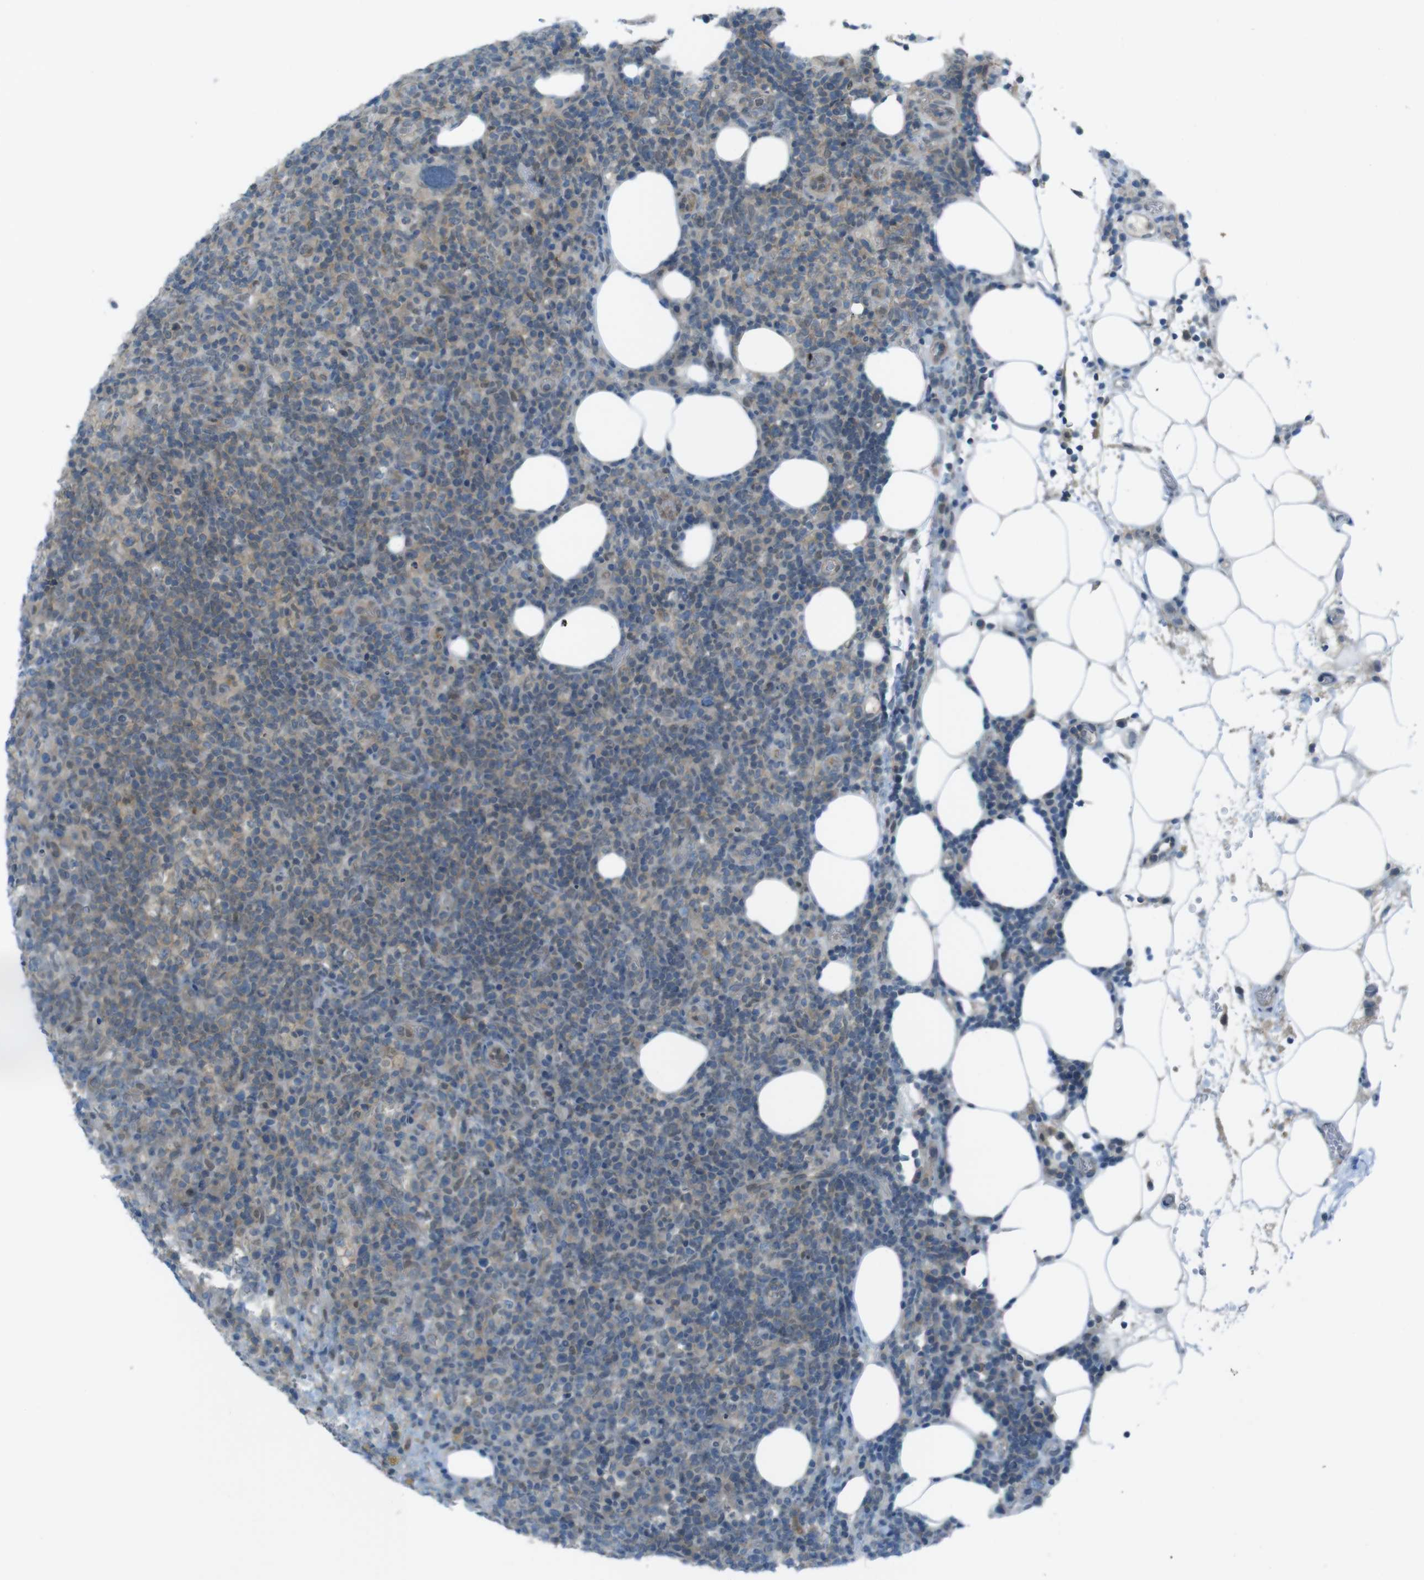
{"staining": {"intensity": "weak", "quantity": "<25%", "location": "cytoplasmic/membranous"}, "tissue": "lymphoma", "cell_type": "Tumor cells", "image_type": "cancer", "snomed": [{"axis": "morphology", "description": "Malignant lymphoma, non-Hodgkin's type, High grade"}, {"axis": "topography", "description": "Lymph node"}], "caption": "A micrograph of lymphoma stained for a protein shows no brown staining in tumor cells.", "gene": "ZDHHC20", "patient": {"sex": "female", "age": 76}}